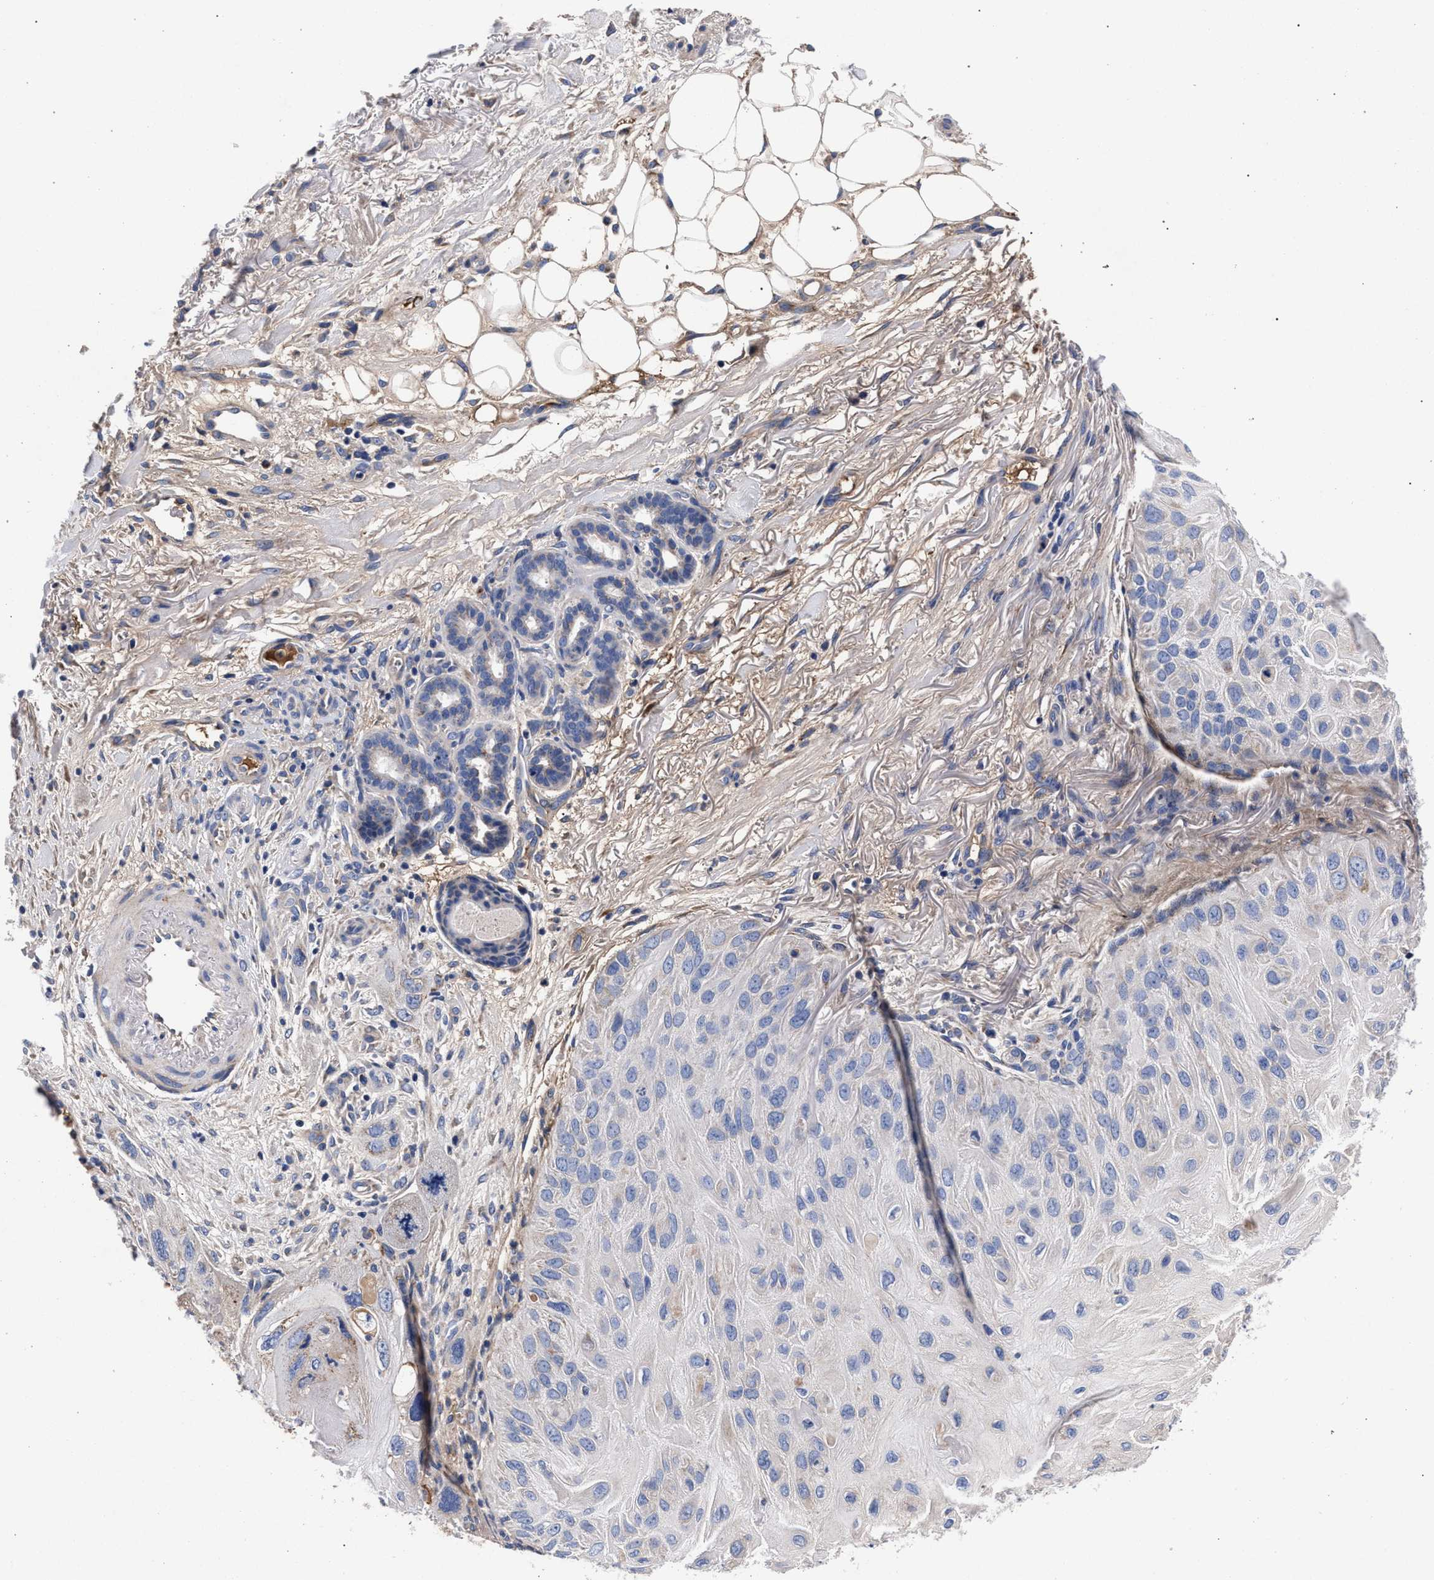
{"staining": {"intensity": "negative", "quantity": "none", "location": "none"}, "tissue": "skin cancer", "cell_type": "Tumor cells", "image_type": "cancer", "snomed": [{"axis": "morphology", "description": "Squamous cell carcinoma, NOS"}, {"axis": "topography", "description": "Skin"}], "caption": "Protein analysis of squamous cell carcinoma (skin) displays no significant positivity in tumor cells.", "gene": "ACOX1", "patient": {"sex": "female", "age": 77}}